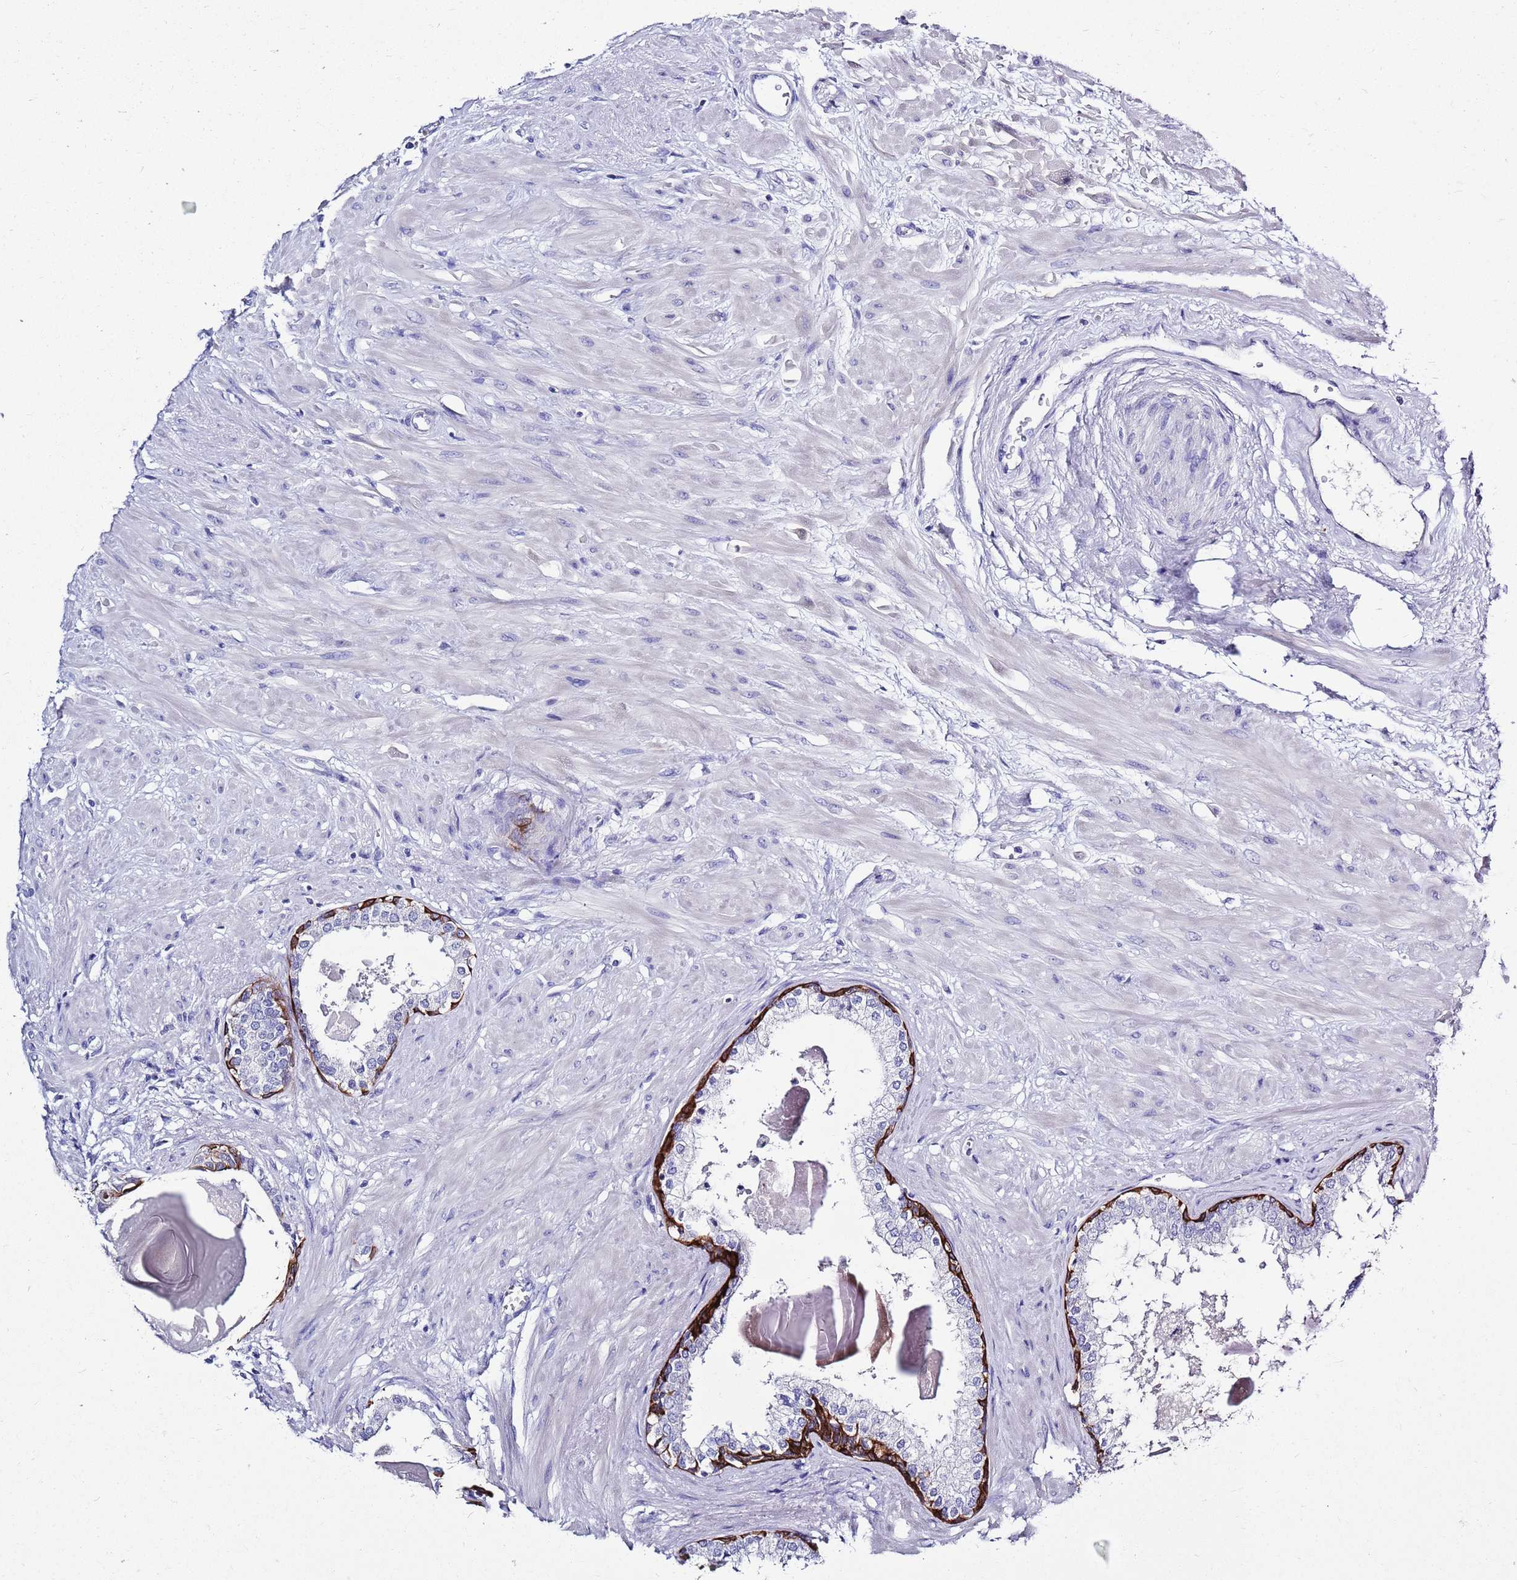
{"staining": {"intensity": "strong", "quantity": "<25%", "location": "cytoplasmic/membranous"}, "tissue": "prostate", "cell_type": "Glandular cells", "image_type": "normal", "snomed": [{"axis": "morphology", "description": "Normal tissue, NOS"}, {"axis": "topography", "description": "Prostate"}], "caption": "An IHC histopathology image of benign tissue is shown. Protein staining in brown labels strong cytoplasmic/membranous positivity in prostate within glandular cells. (DAB IHC, brown staining for protein, blue staining for nuclei).", "gene": "MTMR2", "patient": {"sex": "male", "age": 57}}